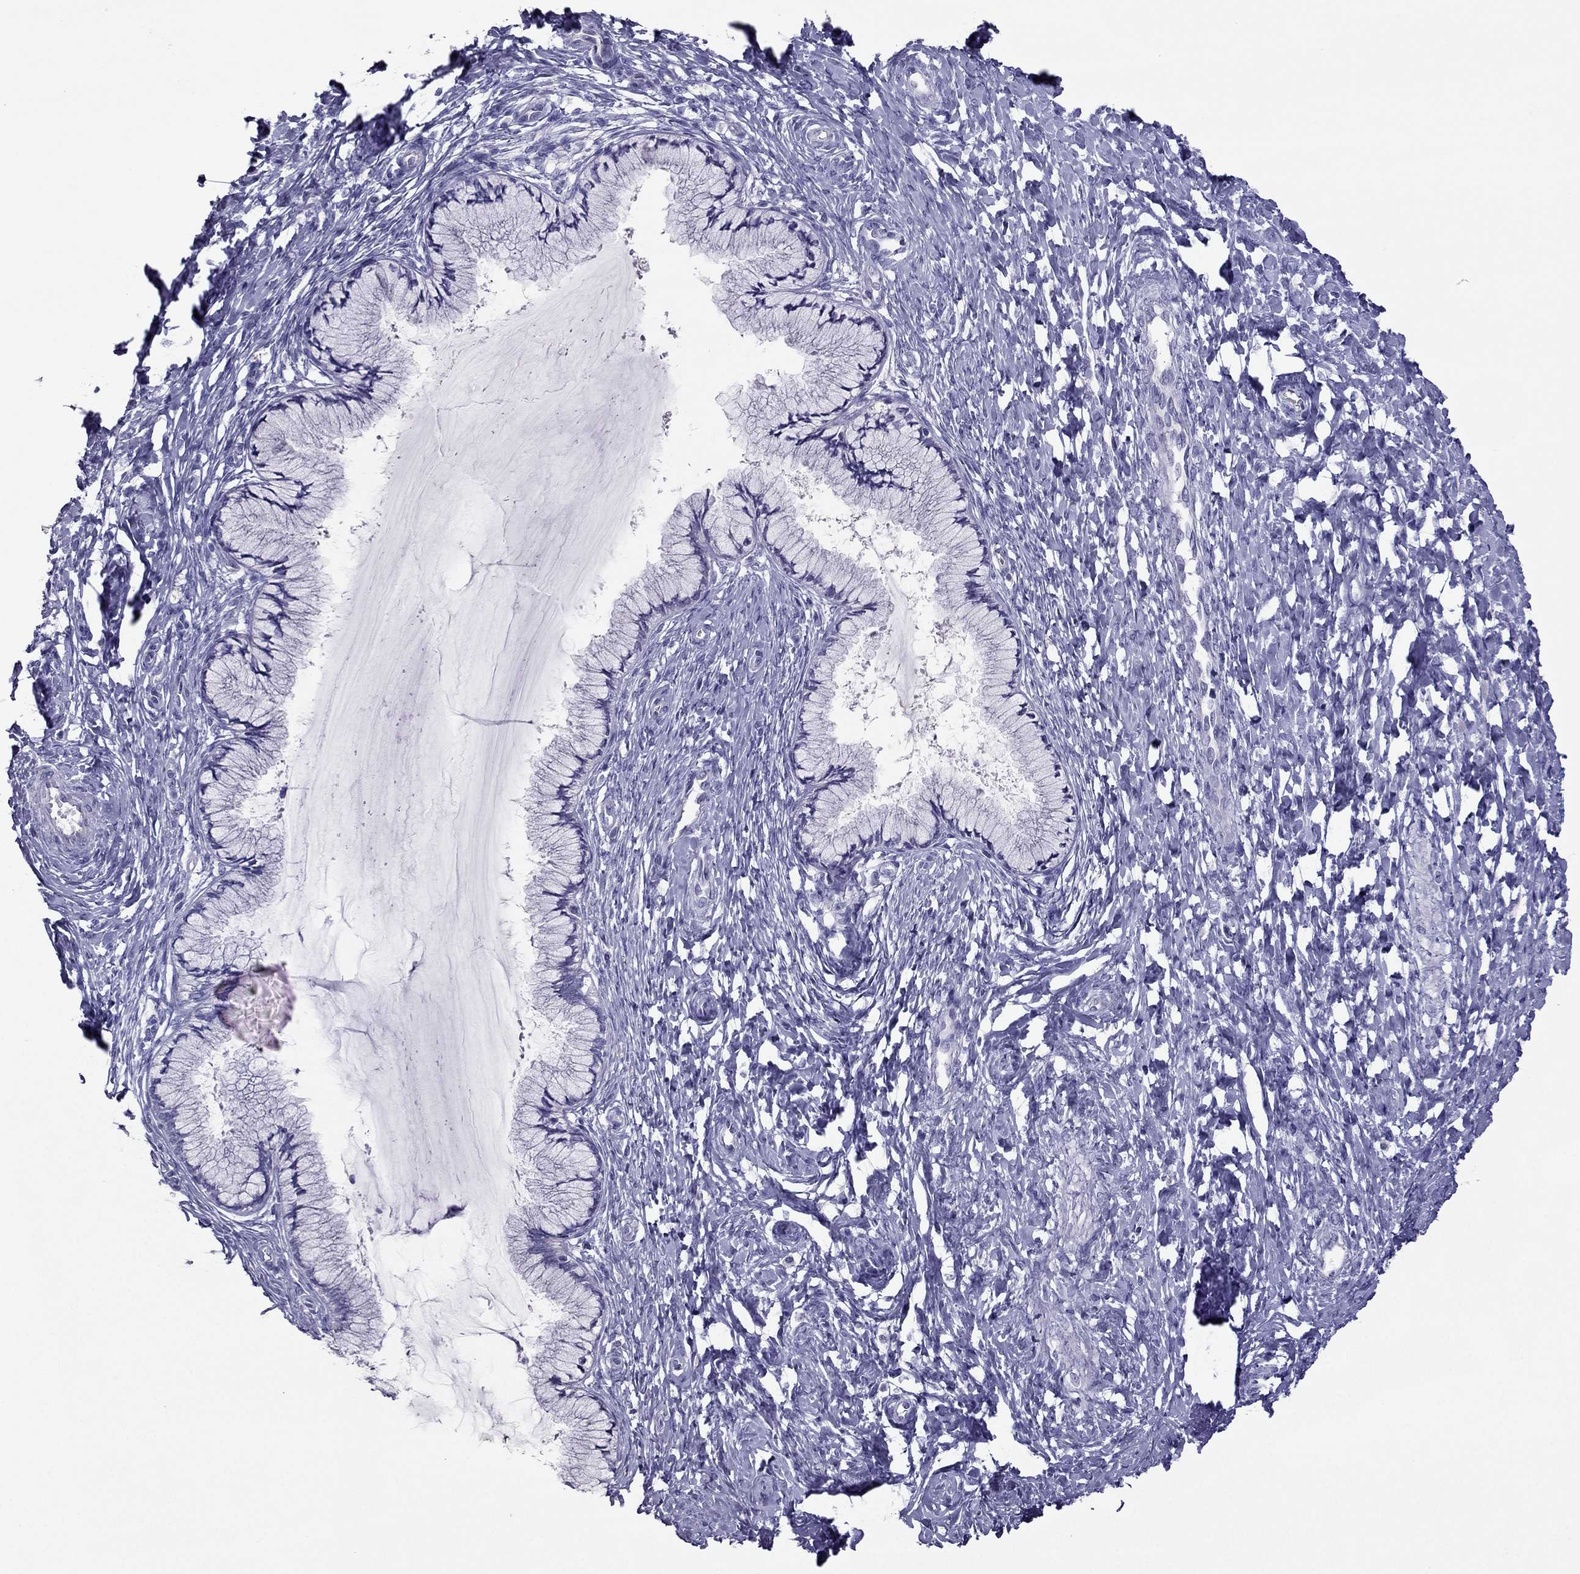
{"staining": {"intensity": "negative", "quantity": "none", "location": "none"}, "tissue": "cervix", "cell_type": "Glandular cells", "image_type": "normal", "snomed": [{"axis": "morphology", "description": "Normal tissue, NOS"}, {"axis": "topography", "description": "Cervix"}], "caption": "The image reveals no significant positivity in glandular cells of cervix.", "gene": "PDE6A", "patient": {"sex": "female", "age": 37}}